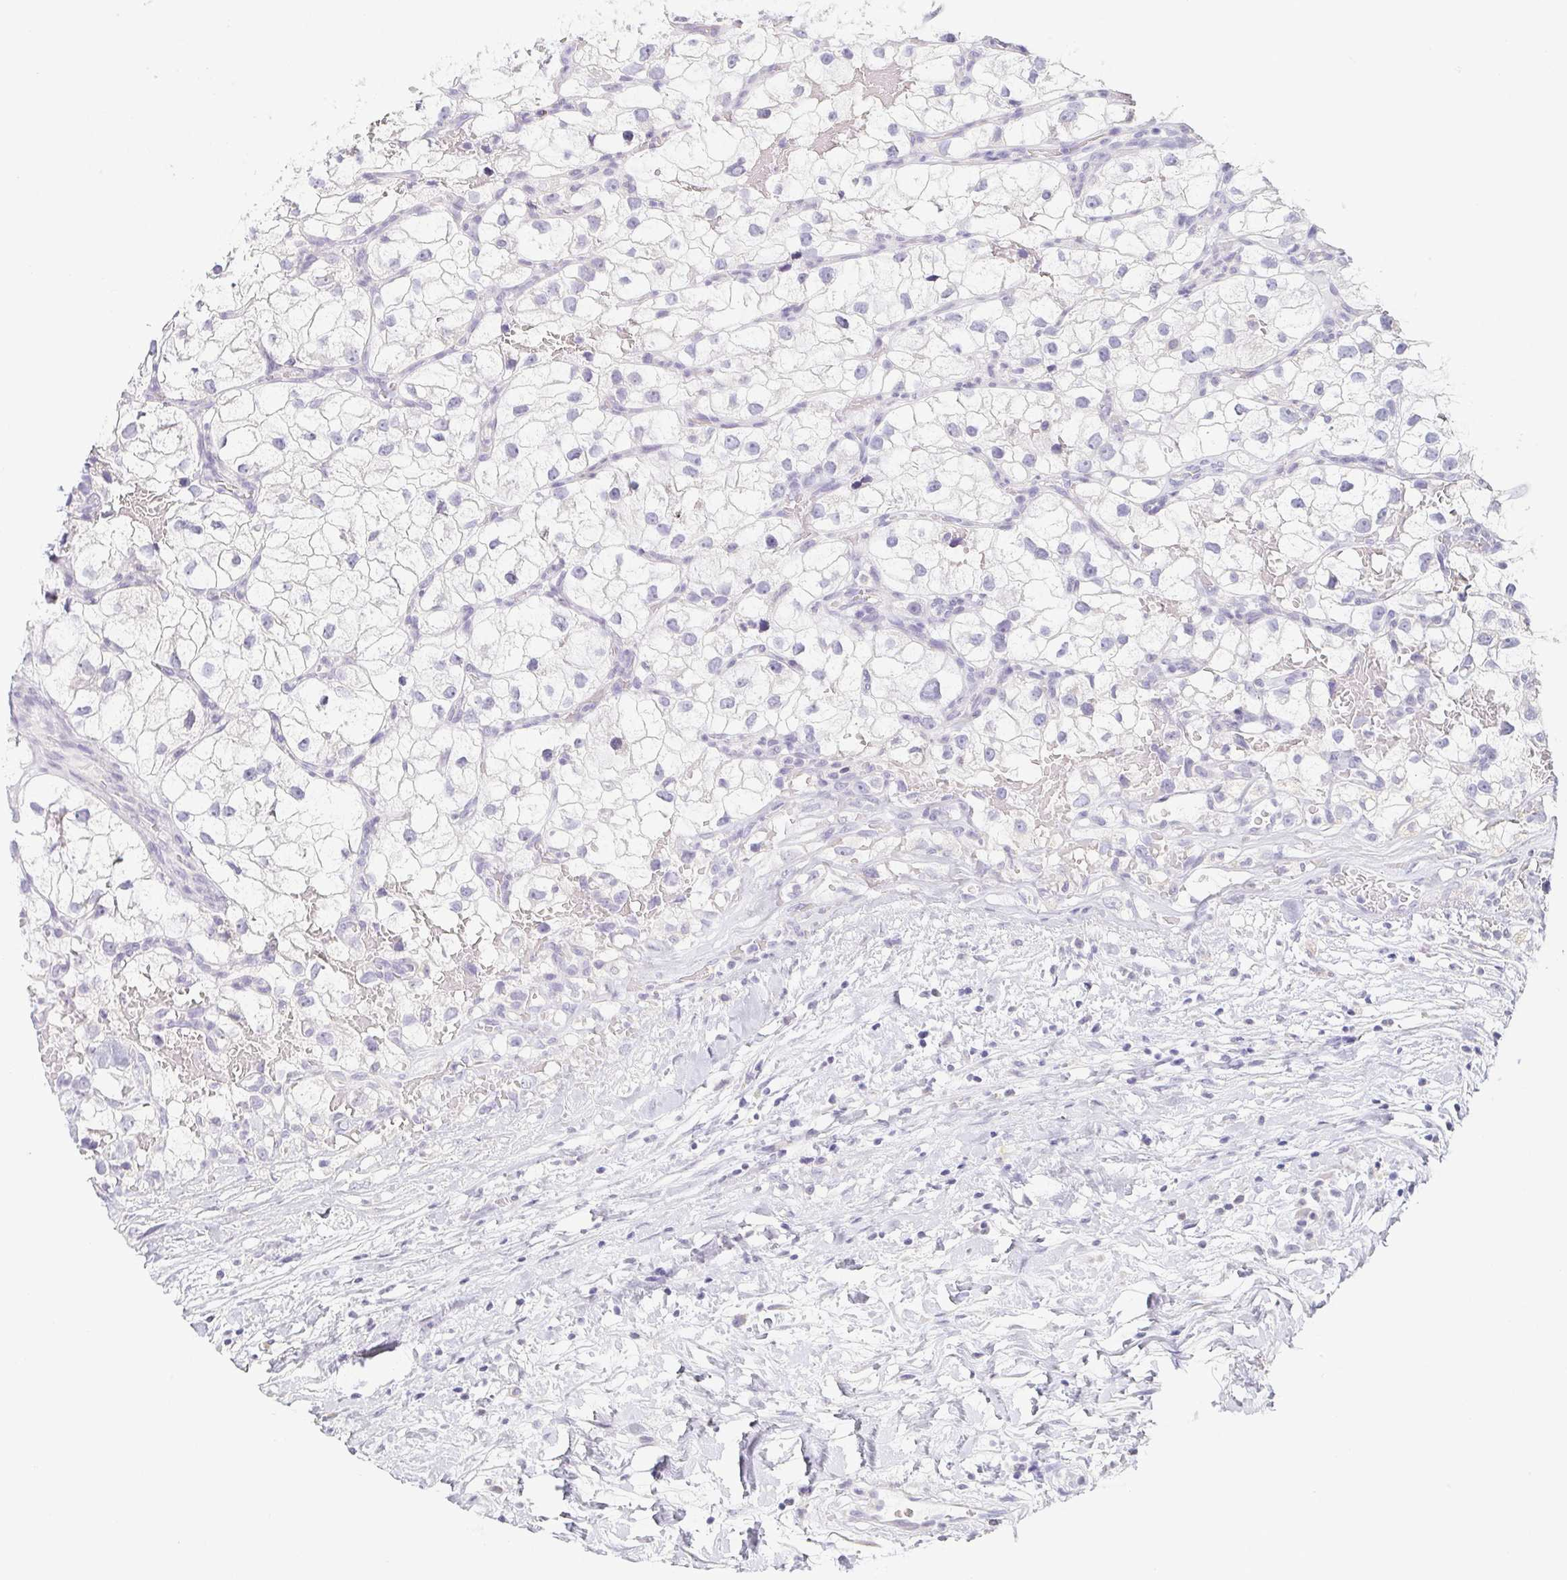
{"staining": {"intensity": "negative", "quantity": "none", "location": "none"}, "tissue": "renal cancer", "cell_type": "Tumor cells", "image_type": "cancer", "snomed": [{"axis": "morphology", "description": "Adenocarcinoma, NOS"}, {"axis": "topography", "description": "Kidney"}], "caption": "Histopathology image shows no protein positivity in tumor cells of renal cancer tissue.", "gene": "PRR27", "patient": {"sex": "male", "age": 59}}